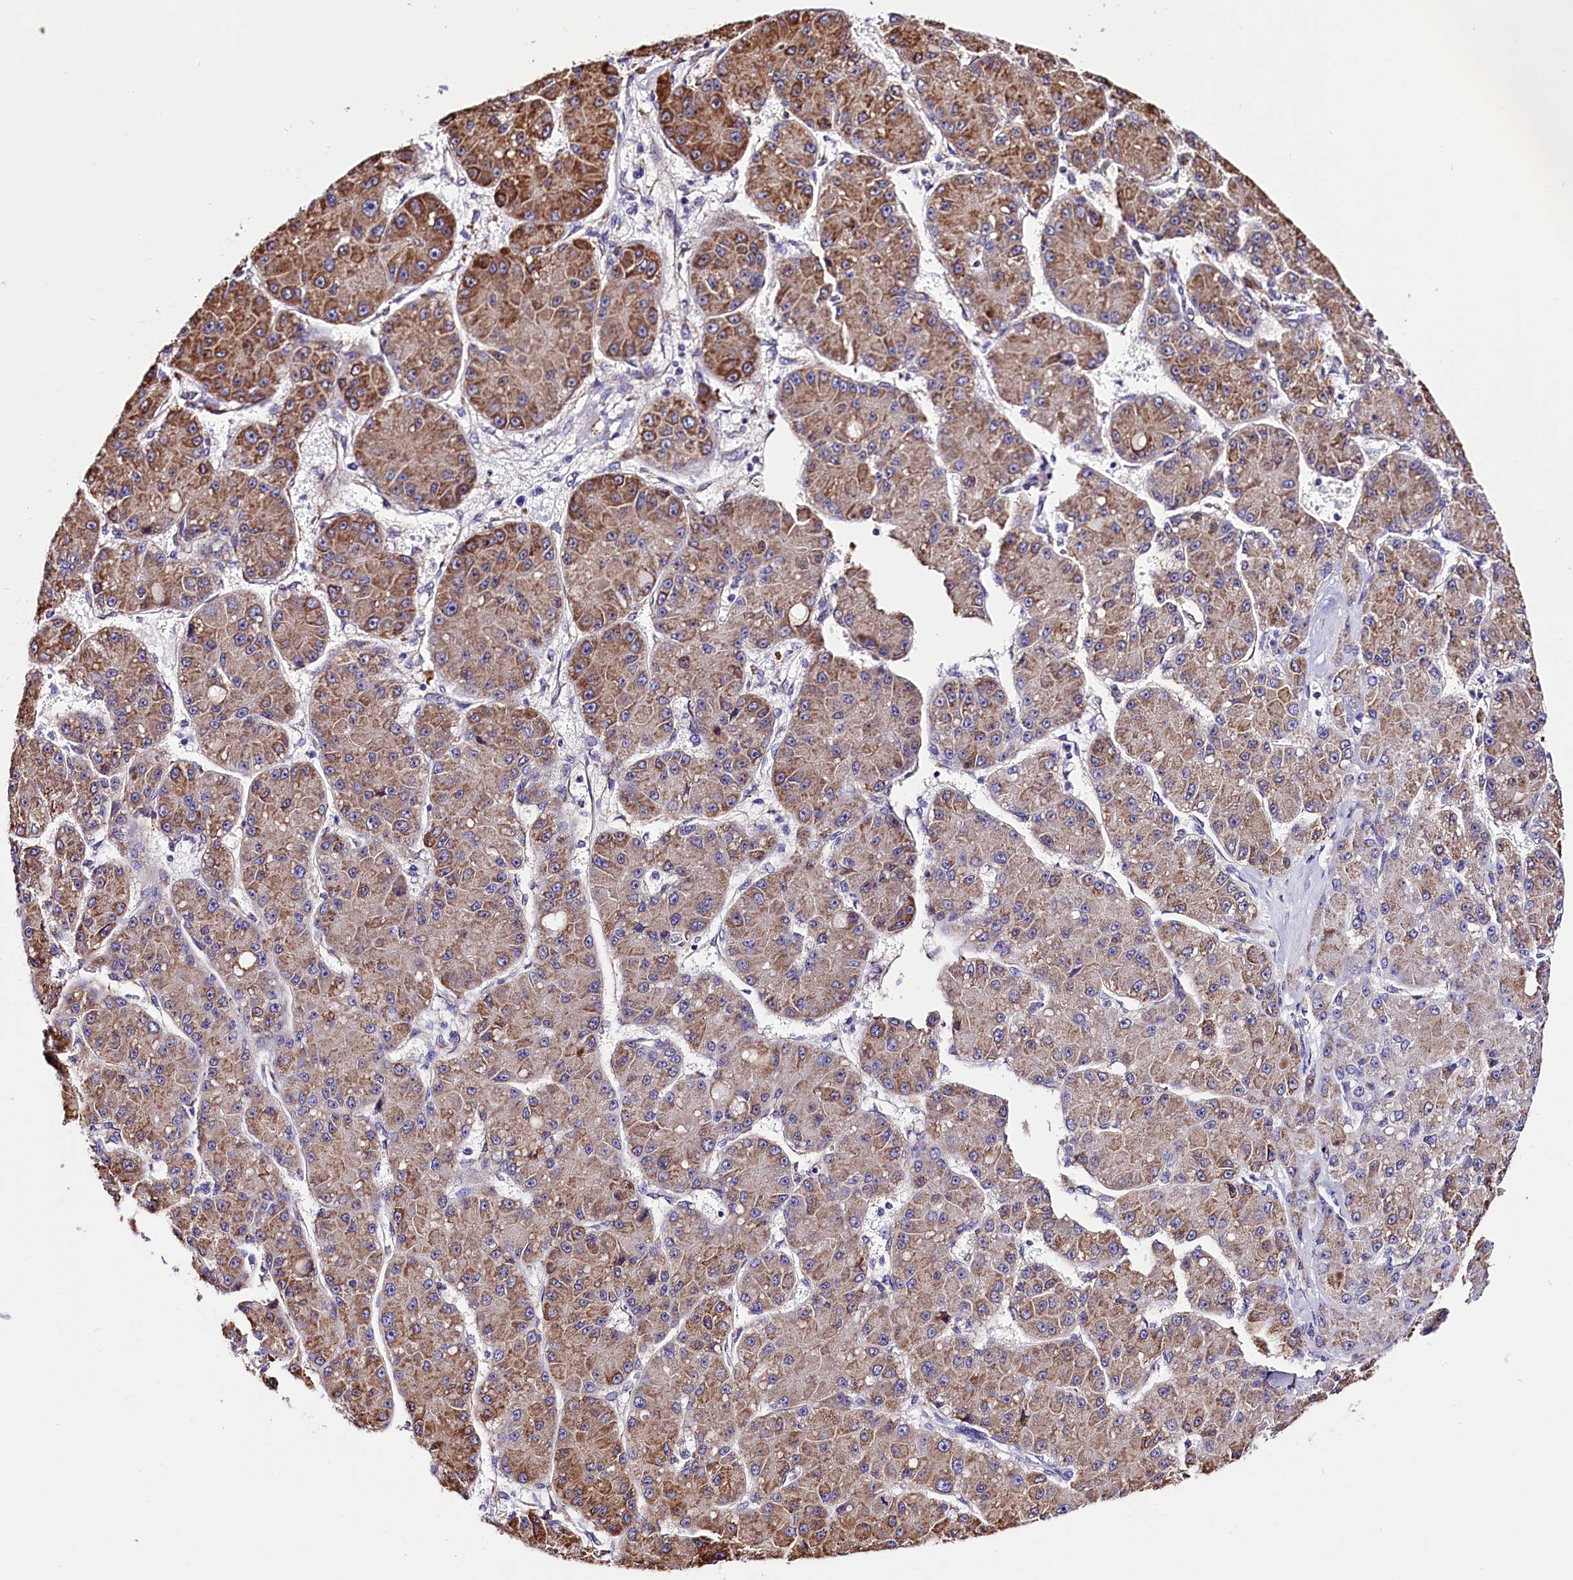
{"staining": {"intensity": "moderate", "quantity": ">75%", "location": "cytoplasmic/membranous"}, "tissue": "liver cancer", "cell_type": "Tumor cells", "image_type": "cancer", "snomed": [{"axis": "morphology", "description": "Carcinoma, Hepatocellular, NOS"}, {"axis": "topography", "description": "Liver"}], "caption": "Human liver cancer stained for a protein (brown) displays moderate cytoplasmic/membranous positive positivity in about >75% of tumor cells.", "gene": "ITGA1", "patient": {"sex": "male", "age": 67}}